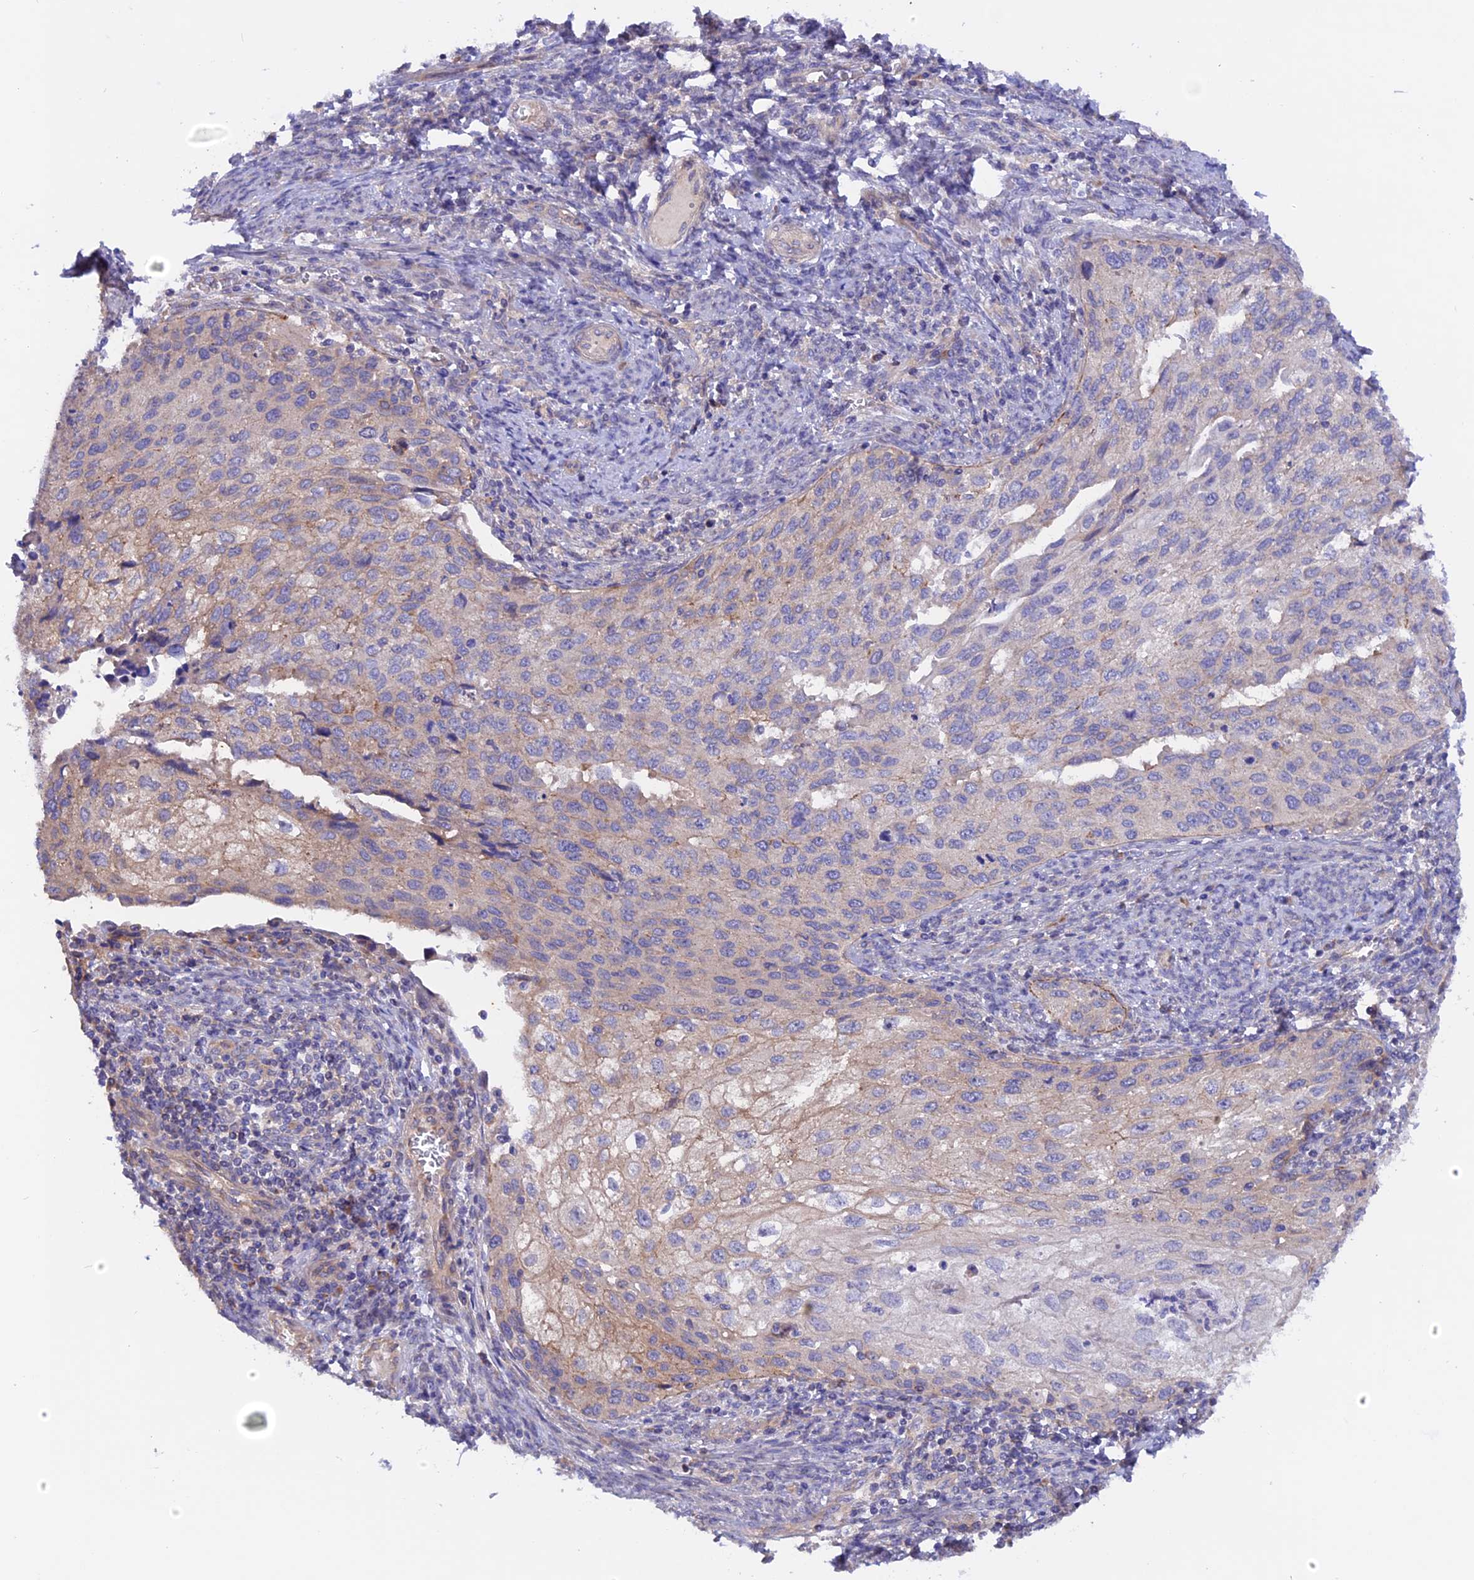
{"staining": {"intensity": "weak", "quantity": "25%-75%", "location": "cytoplasmic/membranous"}, "tissue": "cervical cancer", "cell_type": "Tumor cells", "image_type": "cancer", "snomed": [{"axis": "morphology", "description": "Squamous cell carcinoma, NOS"}, {"axis": "topography", "description": "Cervix"}], "caption": "About 25%-75% of tumor cells in cervical cancer (squamous cell carcinoma) exhibit weak cytoplasmic/membranous protein positivity as visualized by brown immunohistochemical staining.", "gene": "HYCC1", "patient": {"sex": "female", "age": 67}}